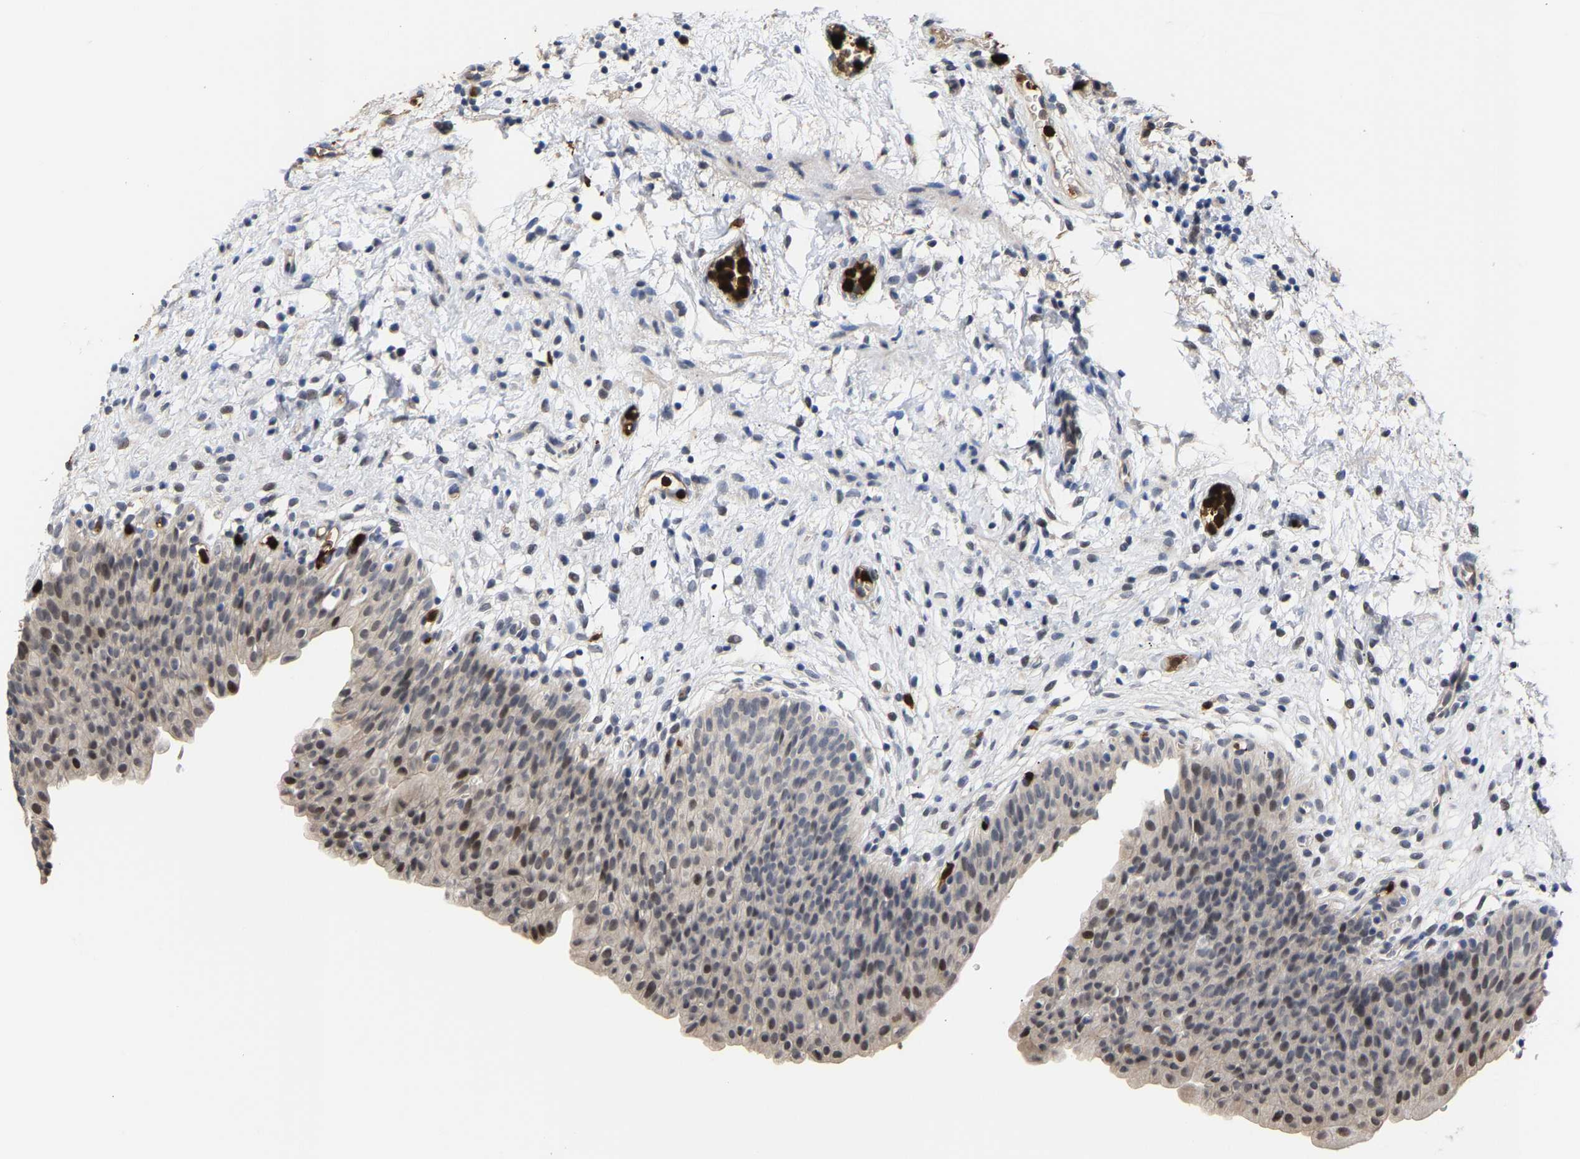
{"staining": {"intensity": "moderate", "quantity": "<25%", "location": "cytoplasmic/membranous,nuclear"}, "tissue": "urinary bladder", "cell_type": "Urothelial cells", "image_type": "normal", "snomed": [{"axis": "morphology", "description": "Normal tissue, NOS"}, {"axis": "topography", "description": "Urinary bladder"}], "caption": "Urinary bladder stained with a brown dye shows moderate cytoplasmic/membranous,nuclear positive positivity in approximately <25% of urothelial cells.", "gene": "TDRD7", "patient": {"sex": "male", "age": 37}}